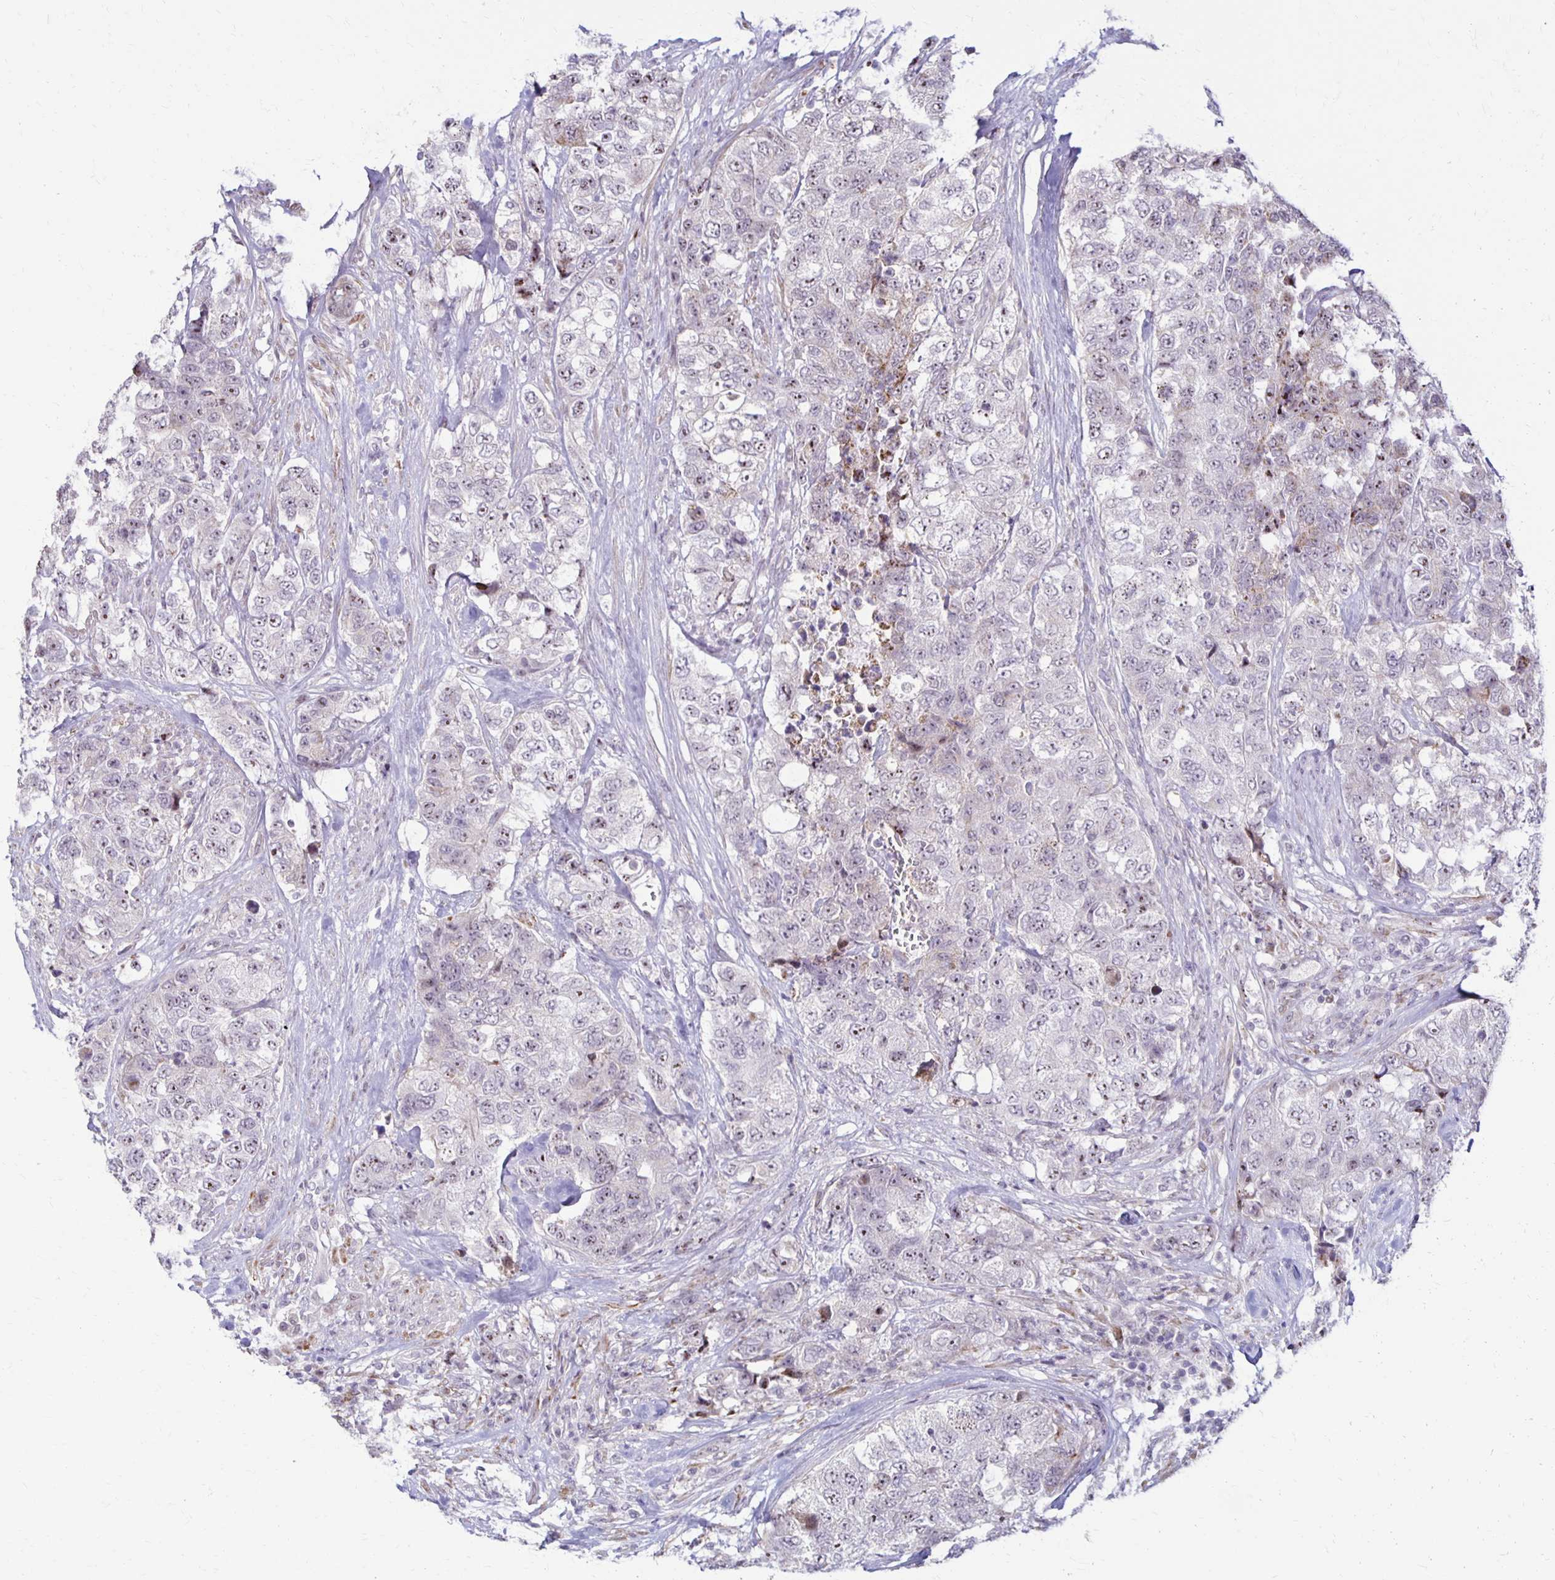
{"staining": {"intensity": "negative", "quantity": "none", "location": "none"}, "tissue": "urothelial cancer", "cell_type": "Tumor cells", "image_type": "cancer", "snomed": [{"axis": "morphology", "description": "Urothelial carcinoma, High grade"}, {"axis": "topography", "description": "Urinary bladder"}], "caption": "This is a photomicrograph of immunohistochemistry (IHC) staining of urothelial cancer, which shows no expression in tumor cells. (Immunohistochemistry, brightfield microscopy, high magnification).", "gene": "DAGLA", "patient": {"sex": "female", "age": 78}}